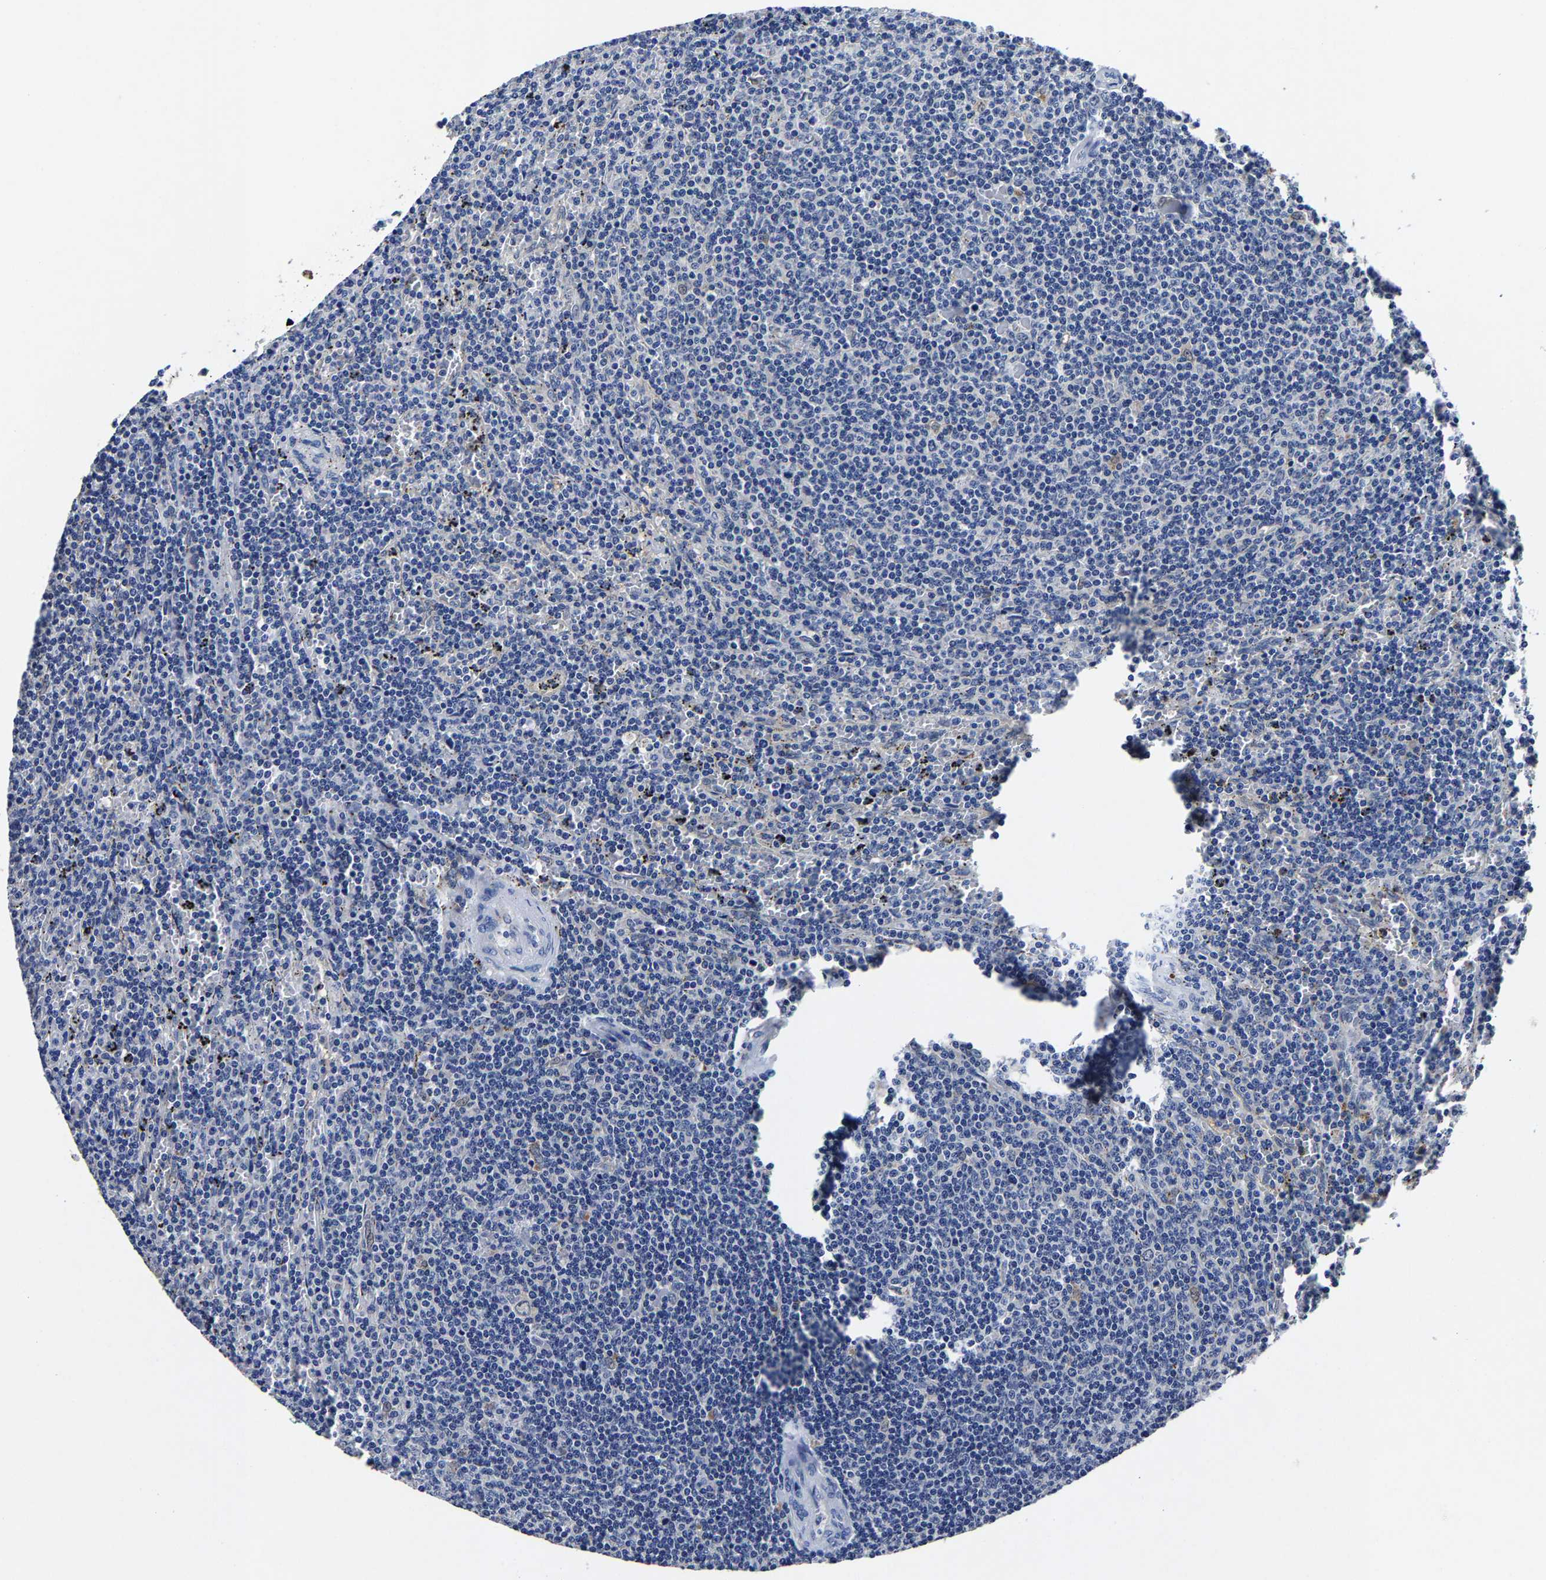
{"staining": {"intensity": "negative", "quantity": "none", "location": "none"}, "tissue": "lymphoma", "cell_type": "Tumor cells", "image_type": "cancer", "snomed": [{"axis": "morphology", "description": "Malignant lymphoma, non-Hodgkin's type, Low grade"}, {"axis": "topography", "description": "Spleen"}], "caption": "The immunohistochemistry (IHC) histopathology image has no significant staining in tumor cells of lymphoma tissue.", "gene": "PSPH", "patient": {"sex": "female", "age": 50}}